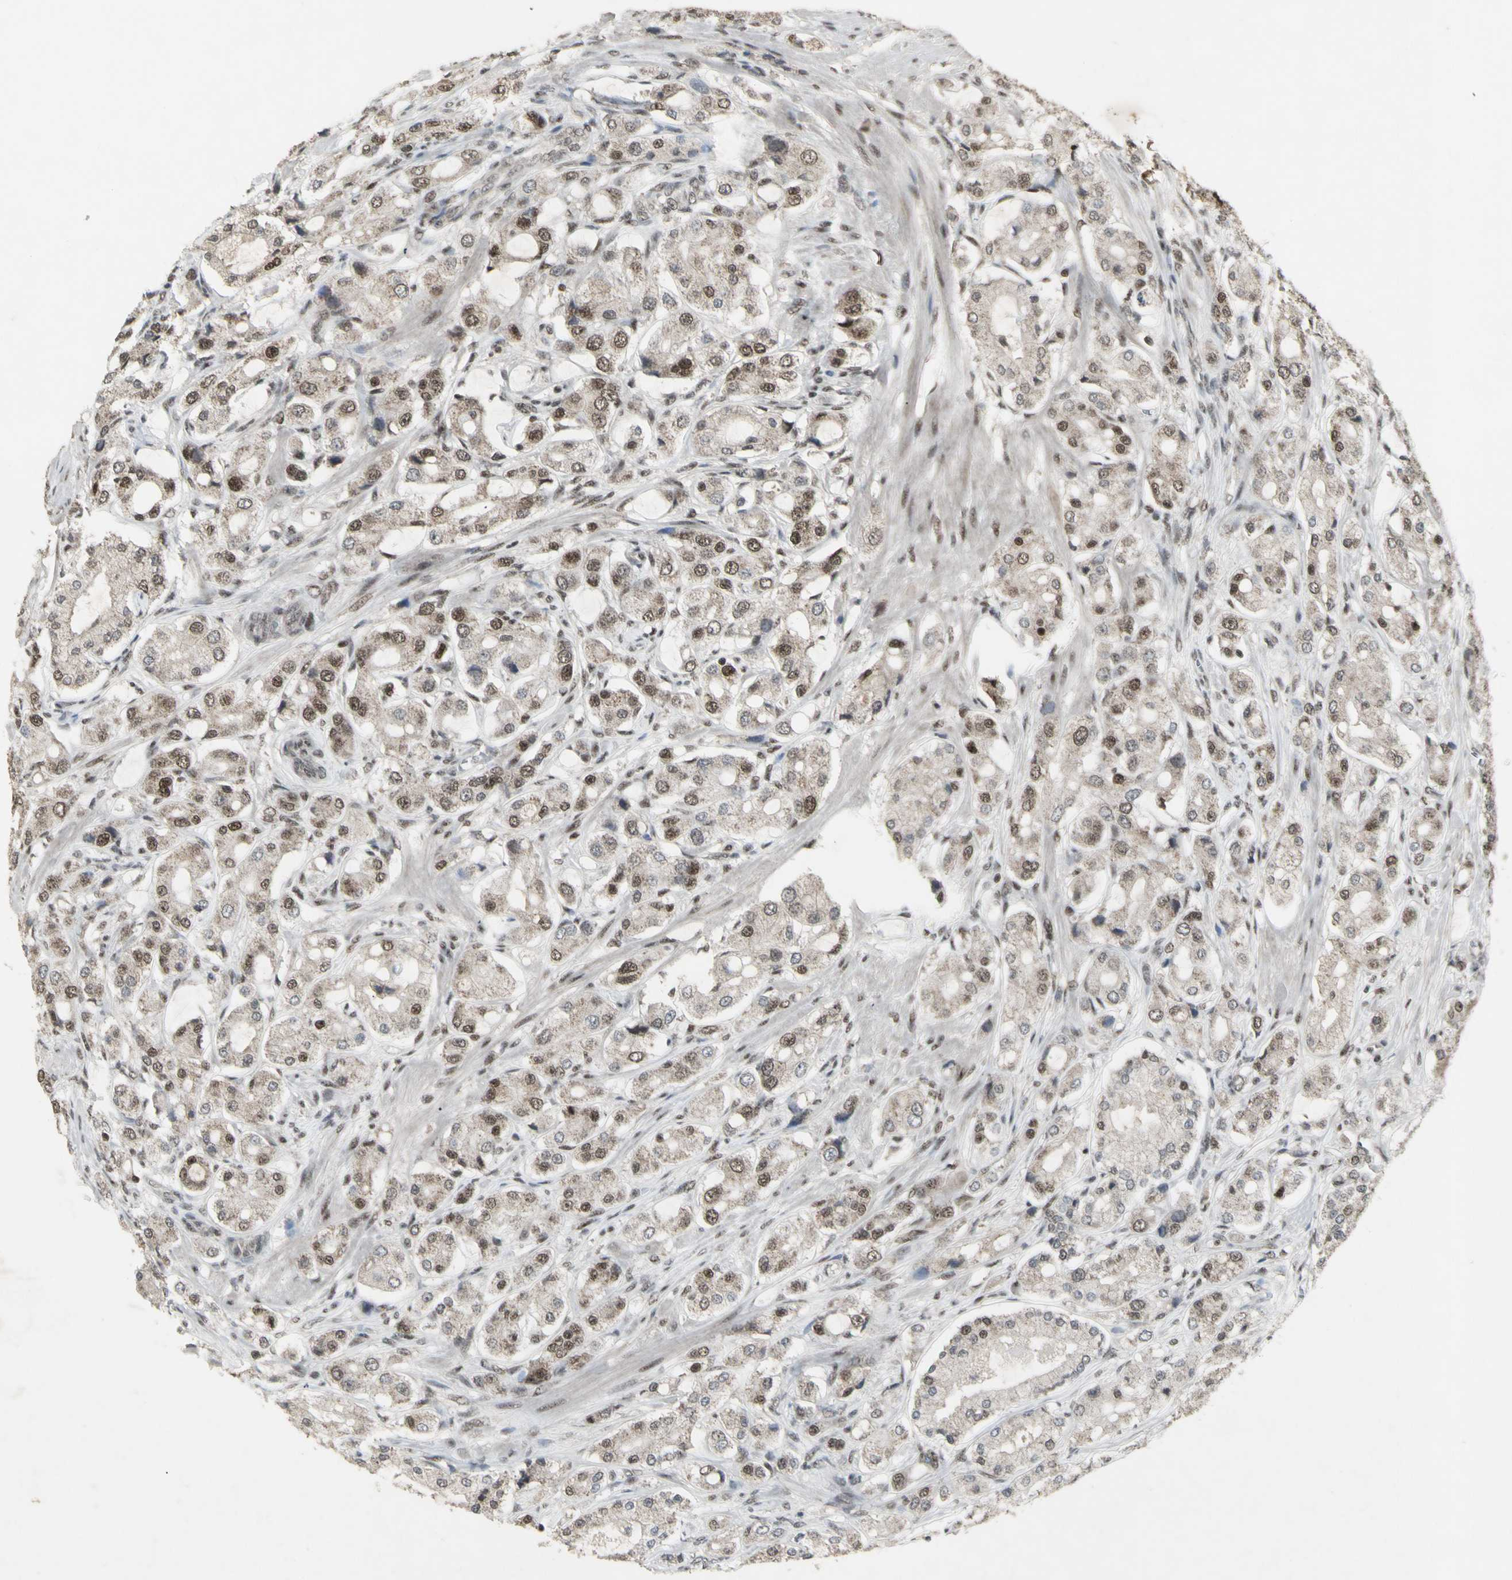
{"staining": {"intensity": "moderate", "quantity": ">75%", "location": "nuclear"}, "tissue": "prostate cancer", "cell_type": "Tumor cells", "image_type": "cancer", "snomed": [{"axis": "morphology", "description": "Adenocarcinoma, High grade"}, {"axis": "topography", "description": "Prostate"}], "caption": "Immunohistochemistry of prostate cancer (adenocarcinoma (high-grade)) shows medium levels of moderate nuclear expression in about >75% of tumor cells.", "gene": "CCNT1", "patient": {"sex": "male", "age": 65}}